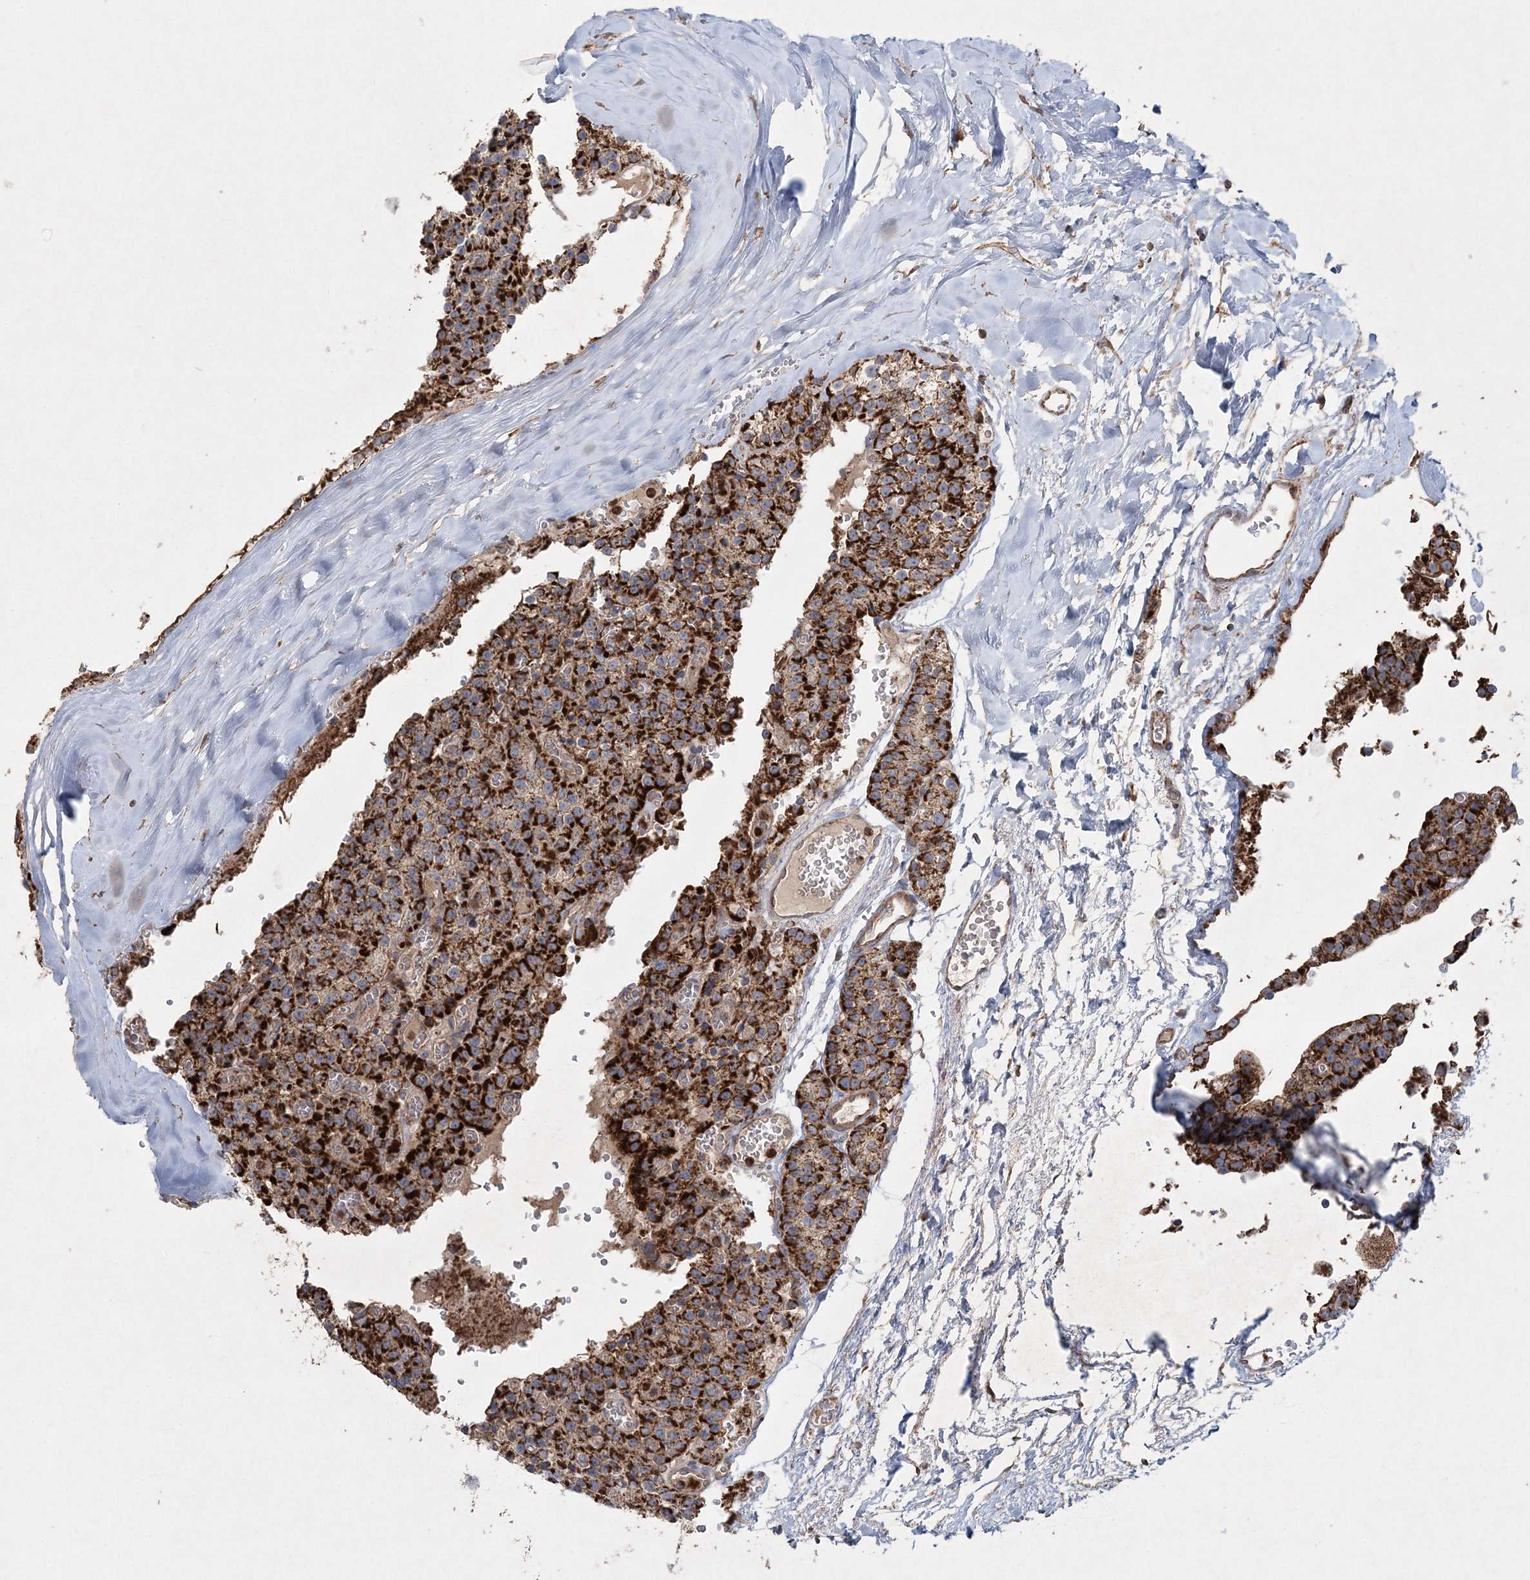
{"staining": {"intensity": "strong", "quantity": ">75%", "location": "cytoplasmic/membranous"}, "tissue": "parathyroid gland", "cell_type": "Glandular cells", "image_type": "normal", "snomed": [{"axis": "morphology", "description": "Normal tissue, NOS"}, {"axis": "topography", "description": "Parathyroid gland"}], "caption": "An image of parathyroid gland stained for a protein exhibits strong cytoplasmic/membranous brown staining in glandular cells. (IHC, brightfield microscopy, high magnification).", "gene": "LRPPRC", "patient": {"sex": "female", "age": 64}}